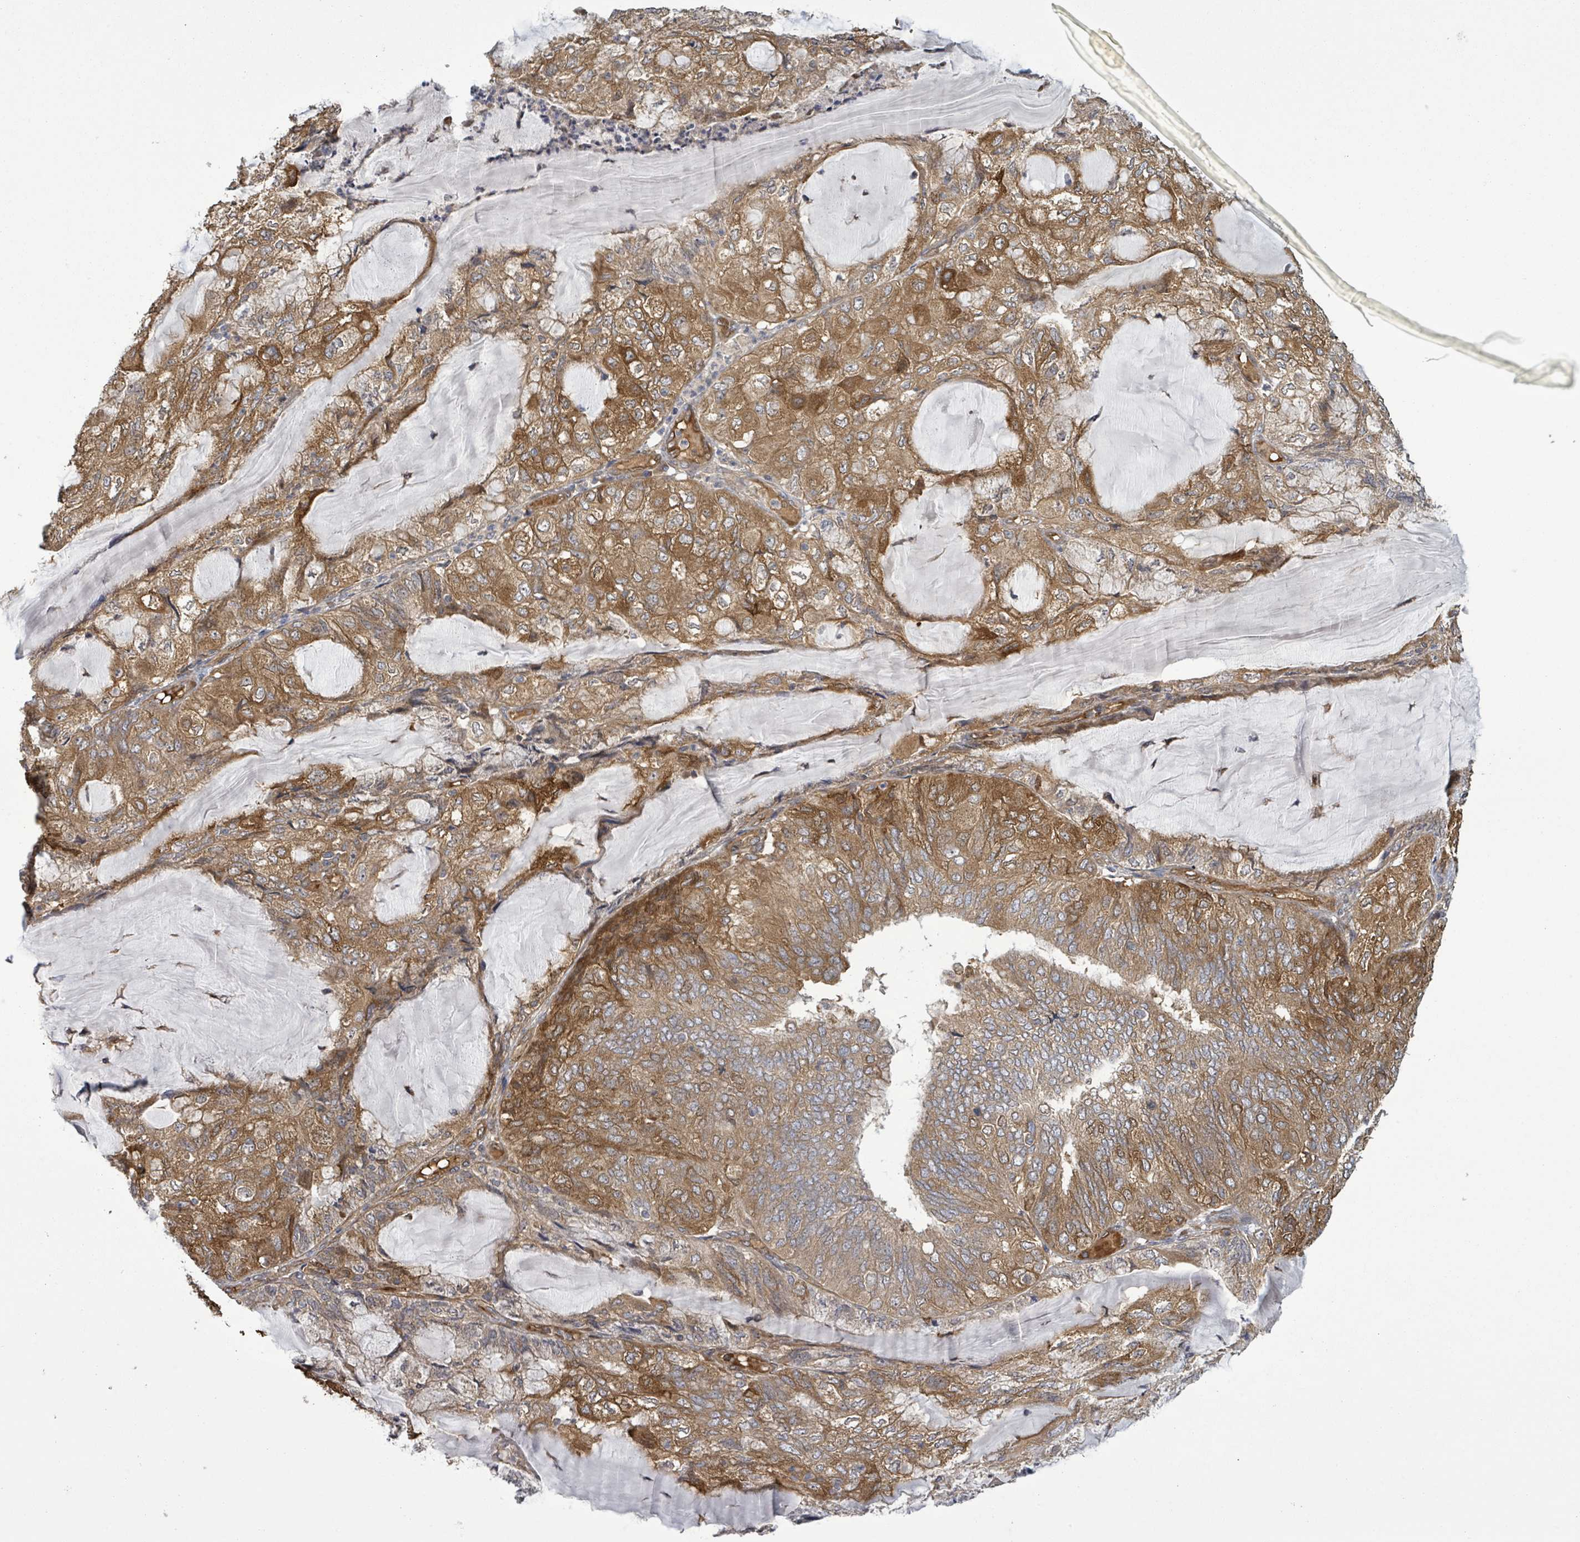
{"staining": {"intensity": "moderate", "quantity": ">75%", "location": "cytoplasmic/membranous"}, "tissue": "endometrial cancer", "cell_type": "Tumor cells", "image_type": "cancer", "snomed": [{"axis": "morphology", "description": "Adenocarcinoma, NOS"}, {"axis": "topography", "description": "Endometrium"}], "caption": "Protein expression analysis of human adenocarcinoma (endometrial) reveals moderate cytoplasmic/membranous positivity in approximately >75% of tumor cells.", "gene": "MAP3K6", "patient": {"sex": "female", "age": 81}}